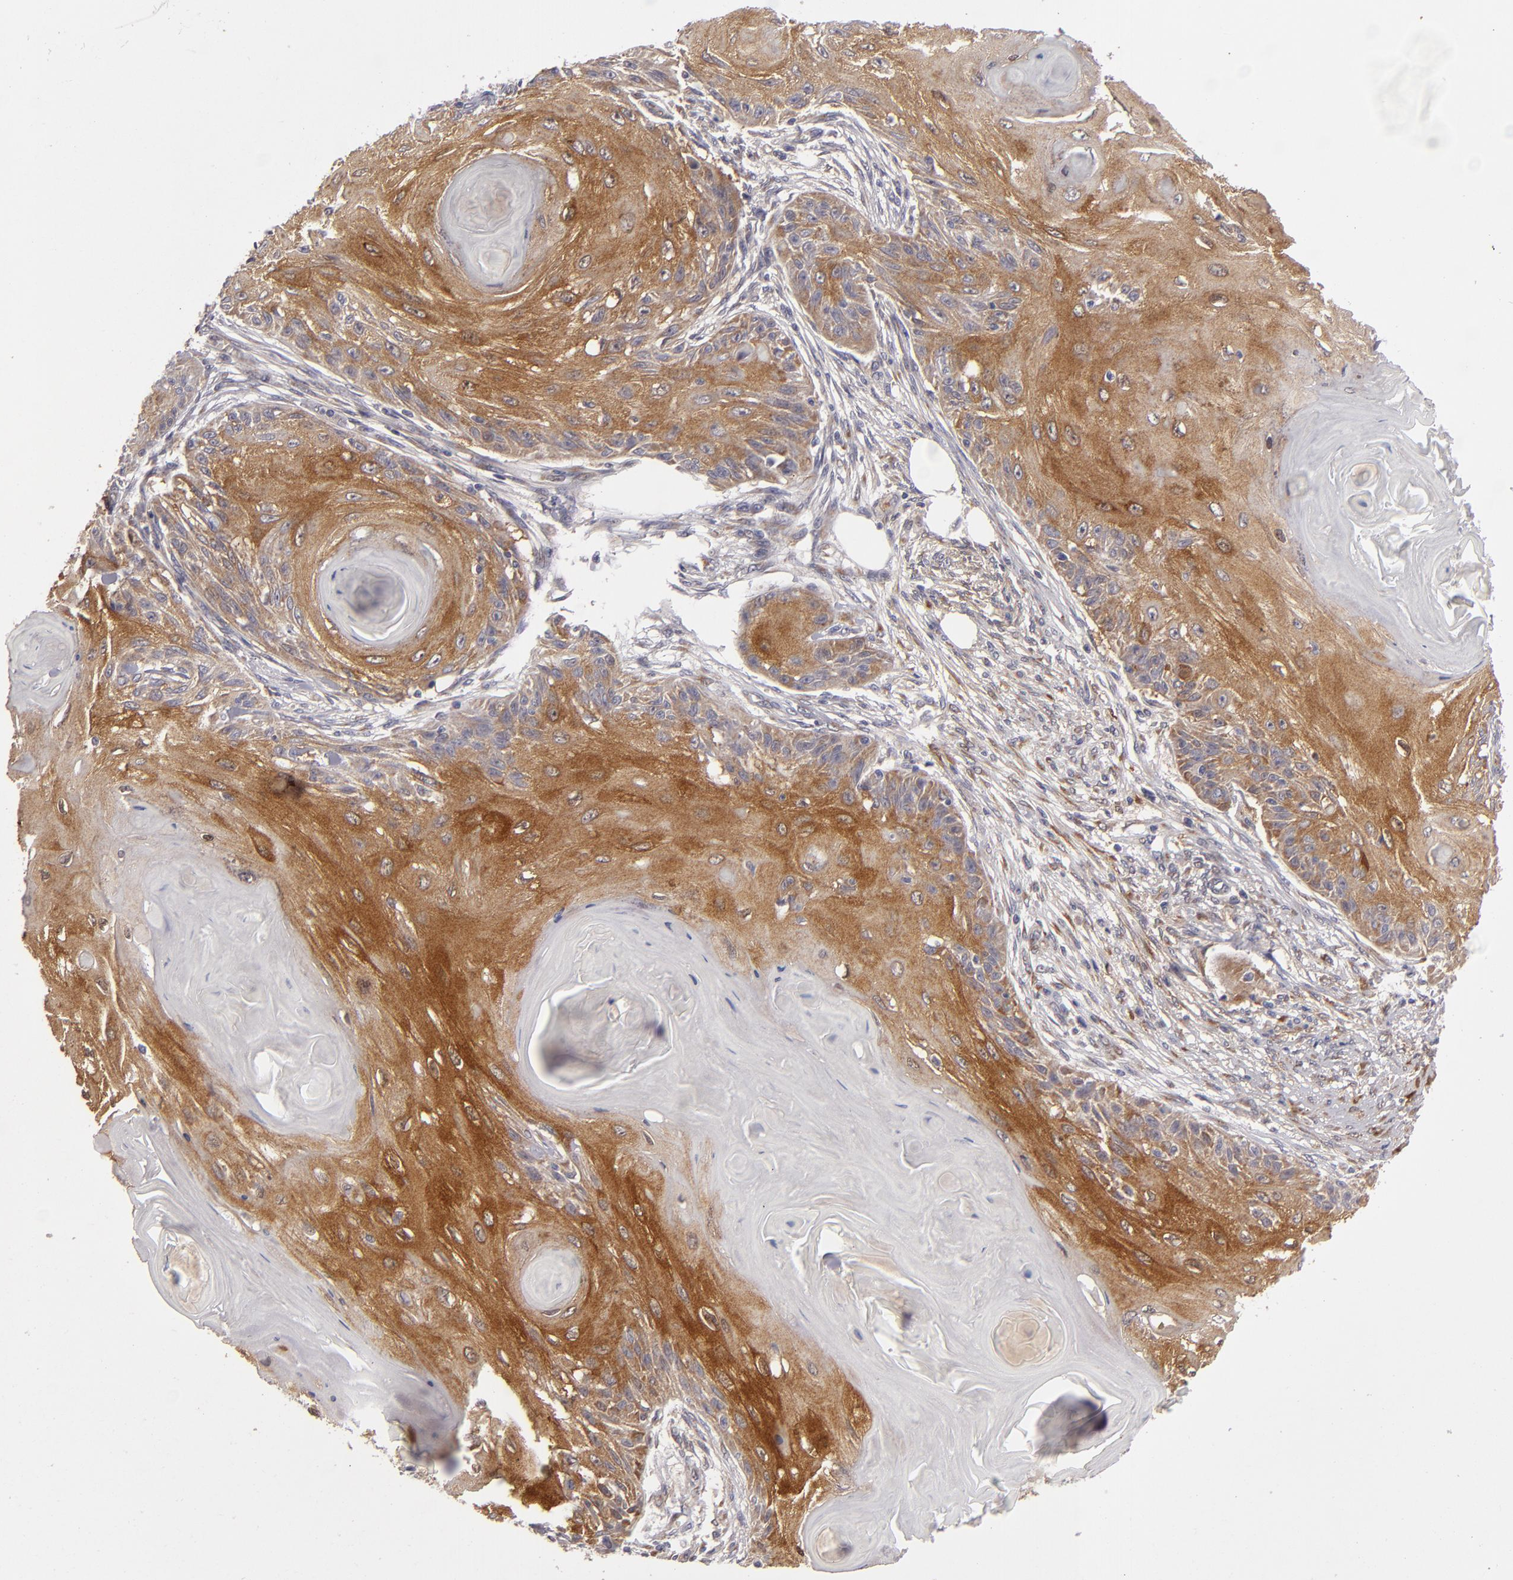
{"staining": {"intensity": "moderate", "quantity": ">75%", "location": "cytoplasmic/membranous"}, "tissue": "skin cancer", "cell_type": "Tumor cells", "image_type": "cancer", "snomed": [{"axis": "morphology", "description": "Squamous cell carcinoma, NOS"}, {"axis": "topography", "description": "Skin"}], "caption": "The image reveals staining of skin cancer, revealing moderate cytoplasmic/membranous protein staining (brown color) within tumor cells.", "gene": "SH2D4A", "patient": {"sex": "female", "age": 88}}